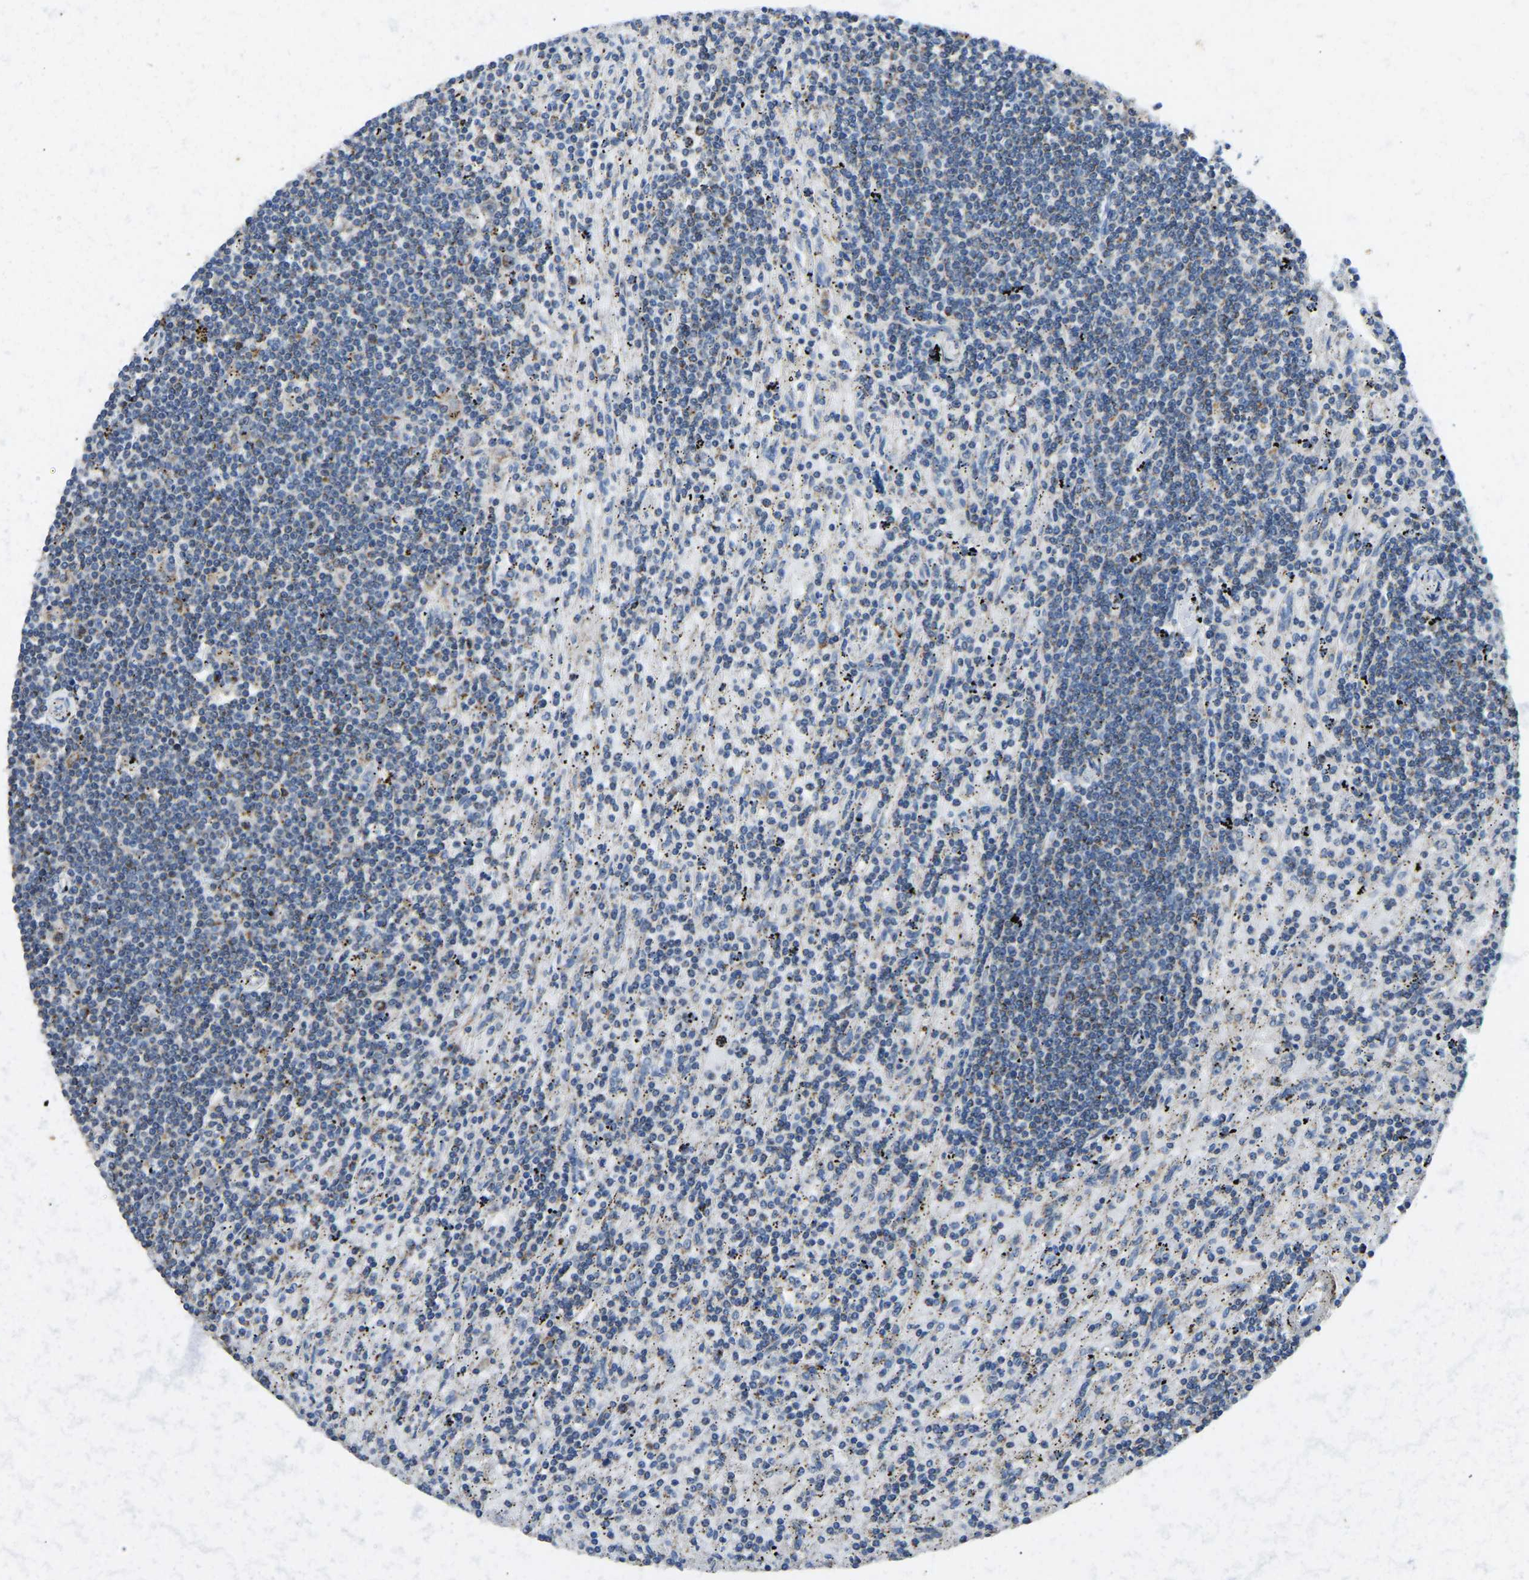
{"staining": {"intensity": "weak", "quantity": "<25%", "location": "cytoplasmic/membranous"}, "tissue": "lymphoma", "cell_type": "Tumor cells", "image_type": "cancer", "snomed": [{"axis": "morphology", "description": "Malignant lymphoma, non-Hodgkin's type, Low grade"}, {"axis": "topography", "description": "Spleen"}], "caption": "IHC of lymphoma reveals no positivity in tumor cells. The staining is performed using DAB brown chromogen with nuclei counter-stained in using hematoxylin.", "gene": "ZNF200", "patient": {"sex": "male", "age": 76}}